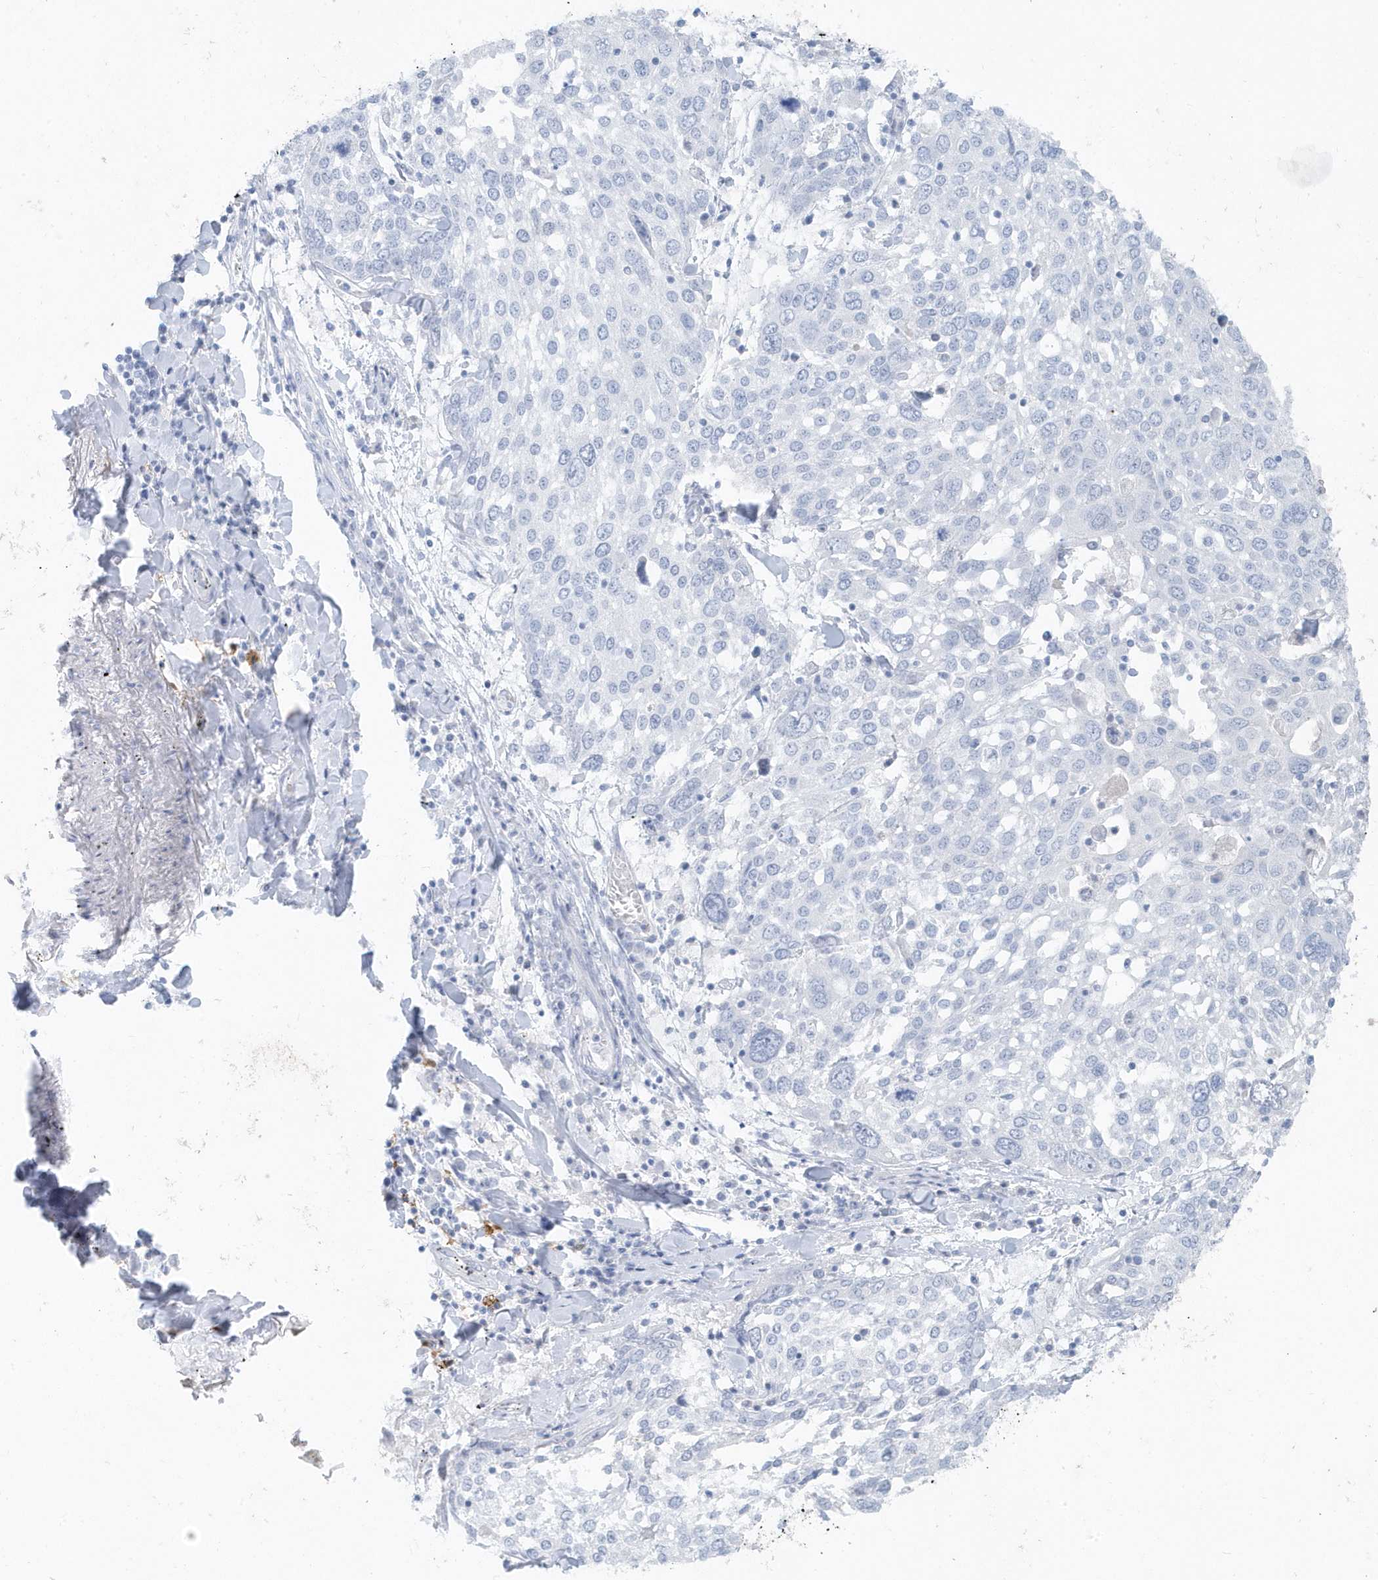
{"staining": {"intensity": "negative", "quantity": "none", "location": "none"}, "tissue": "lung cancer", "cell_type": "Tumor cells", "image_type": "cancer", "snomed": [{"axis": "morphology", "description": "Squamous cell carcinoma, NOS"}, {"axis": "topography", "description": "Lung"}], "caption": "Tumor cells show no significant staining in lung cancer (squamous cell carcinoma).", "gene": "FAM98A", "patient": {"sex": "male", "age": 65}}